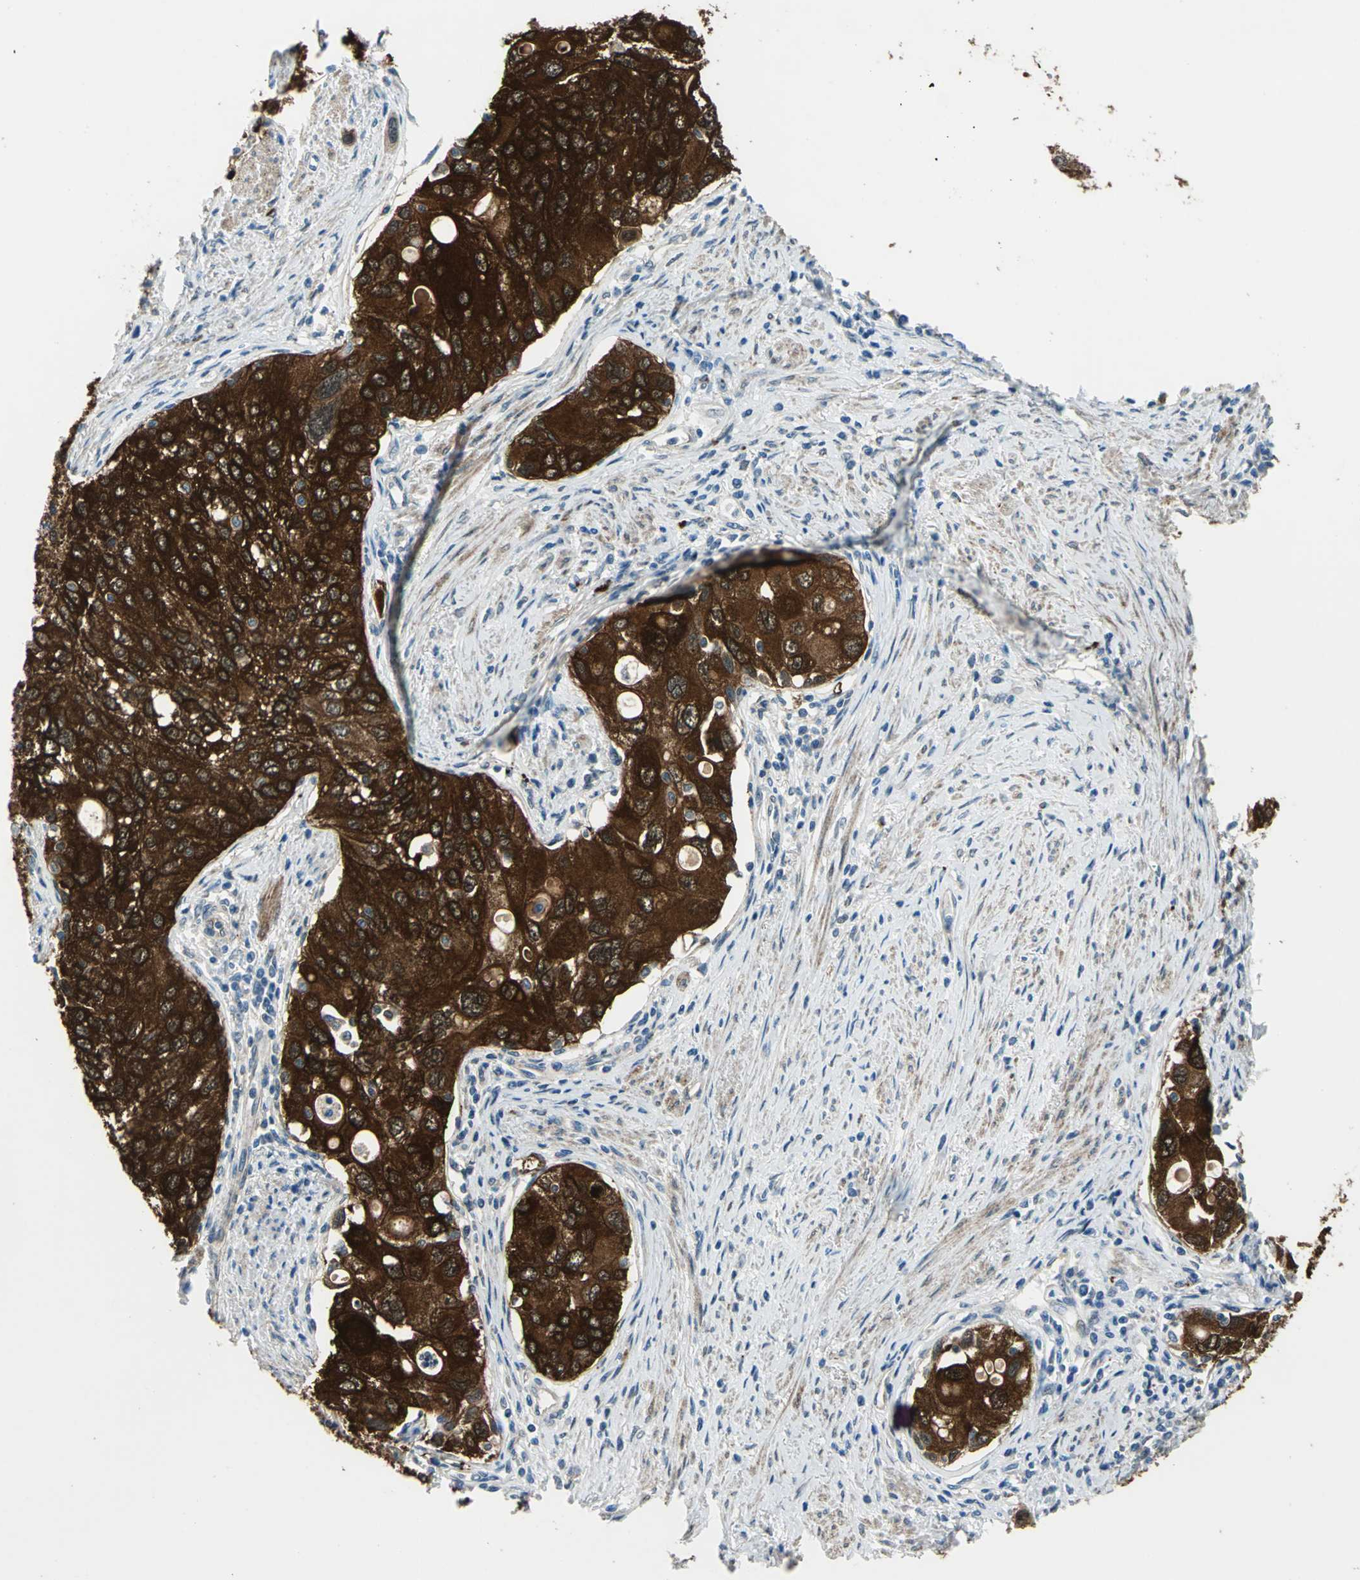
{"staining": {"intensity": "strong", "quantity": ">75%", "location": "cytoplasmic/membranous"}, "tissue": "urothelial cancer", "cell_type": "Tumor cells", "image_type": "cancer", "snomed": [{"axis": "morphology", "description": "Urothelial carcinoma, High grade"}, {"axis": "topography", "description": "Urinary bladder"}], "caption": "Protein positivity by immunohistochemistry (IHC) displays strong cytoplasmic/membranous staining in approximately >75% of tumor cells in urothelial cancer.", "gene": "HSPB1", "patient": {"sex": "female", "age": 56}}